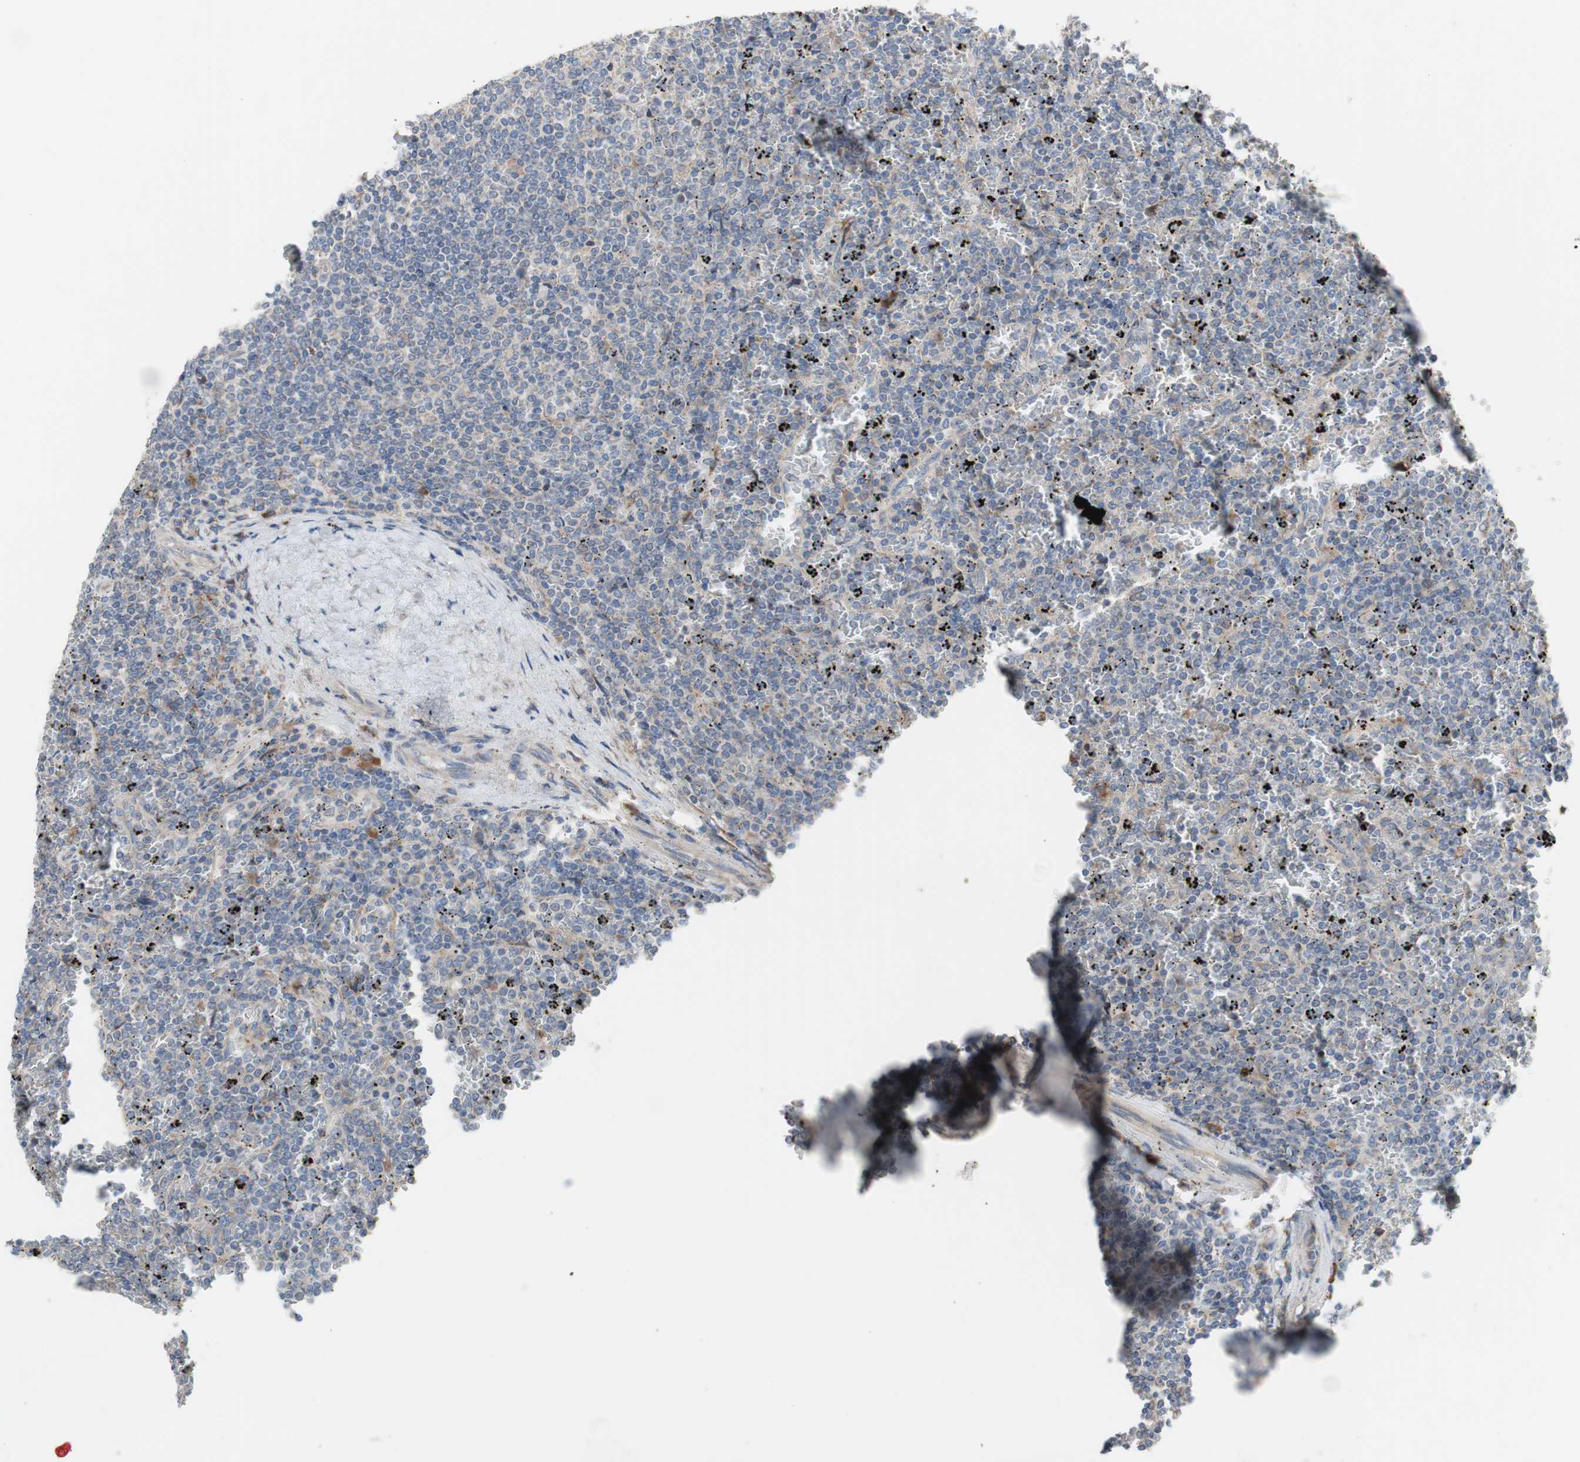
{"staining": {"intensity": "weak", "quantity": "<25%", "location": "cytoplasmic/membranous"}, "tissue": "lymphoma", "cell_type": "Tumor cells", "image_type": "cancer", "snomed": [{"axis": "morphology", "description": "Malignant lymphoma, non-Hodgkin's type, Low grade"}, {"axis": "topography", "description": "Spleen"}], "caption": "The photomicrograph demonstrates no staining of tumor cells in lymphoma. (DAB (3,3'-diaminobenzidine) immunohistochemistry (IHC), high magnification).", "gene": "TTC14", "patient": {"sex": "female", "age": 77}}